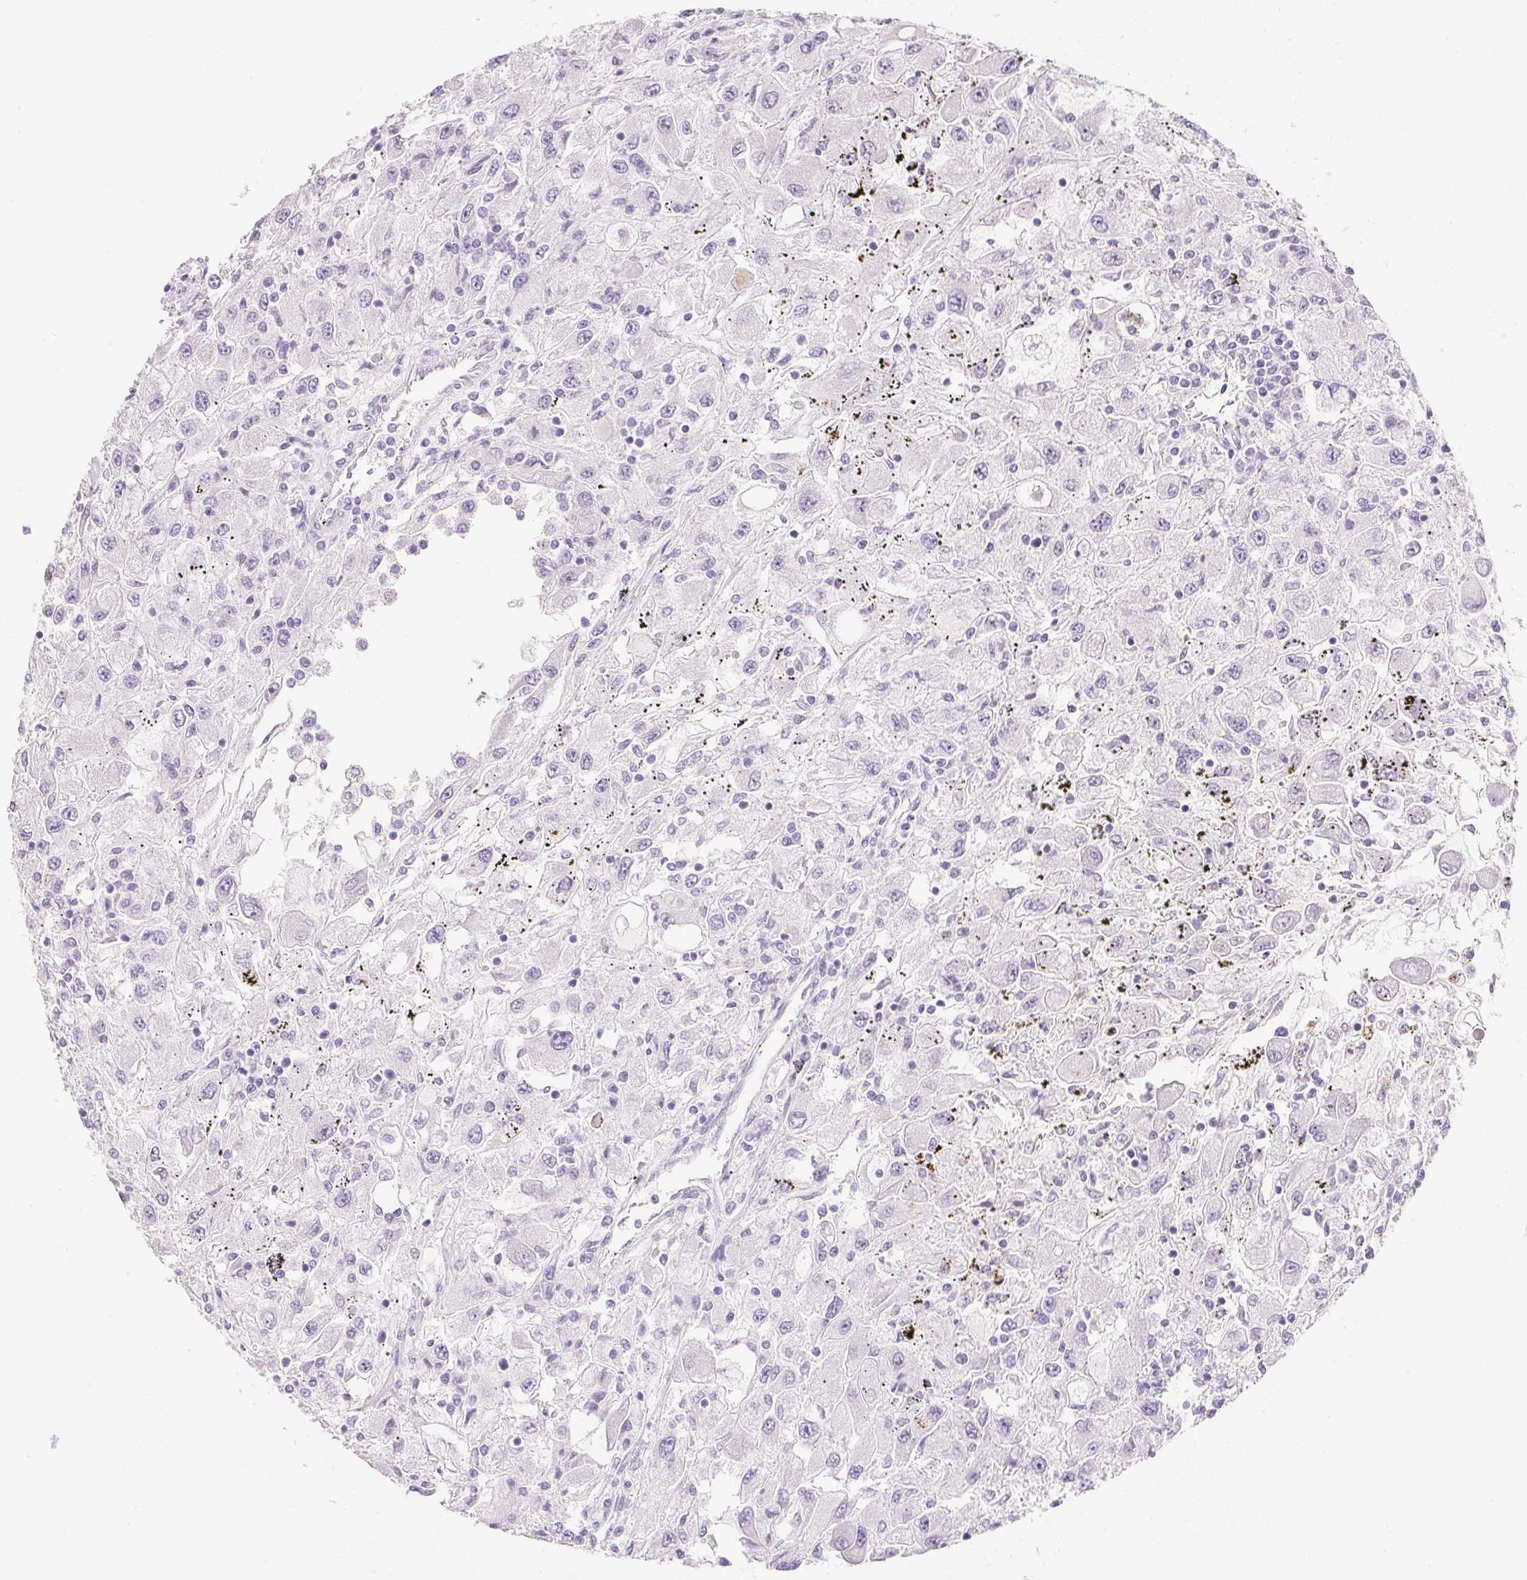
{"staining": {"intensity": "negative", "quantity": "none", "location": "none"}, "tissue": "renal cancer", "cell_type": "Tumor cells", "image_type": "cancer", "snomed": [{"axis": "morphology", "description": "Adenocarcinoma, NOS"}, {"axis": "topography", "description": "Kidney"}], "caption": "The immunohistochemistry image has no significant staining in tumor cells of renal adenocarcinoma tissue.", "gene": "KCNE2", "patient": {"sex": "female", "age": 67}}